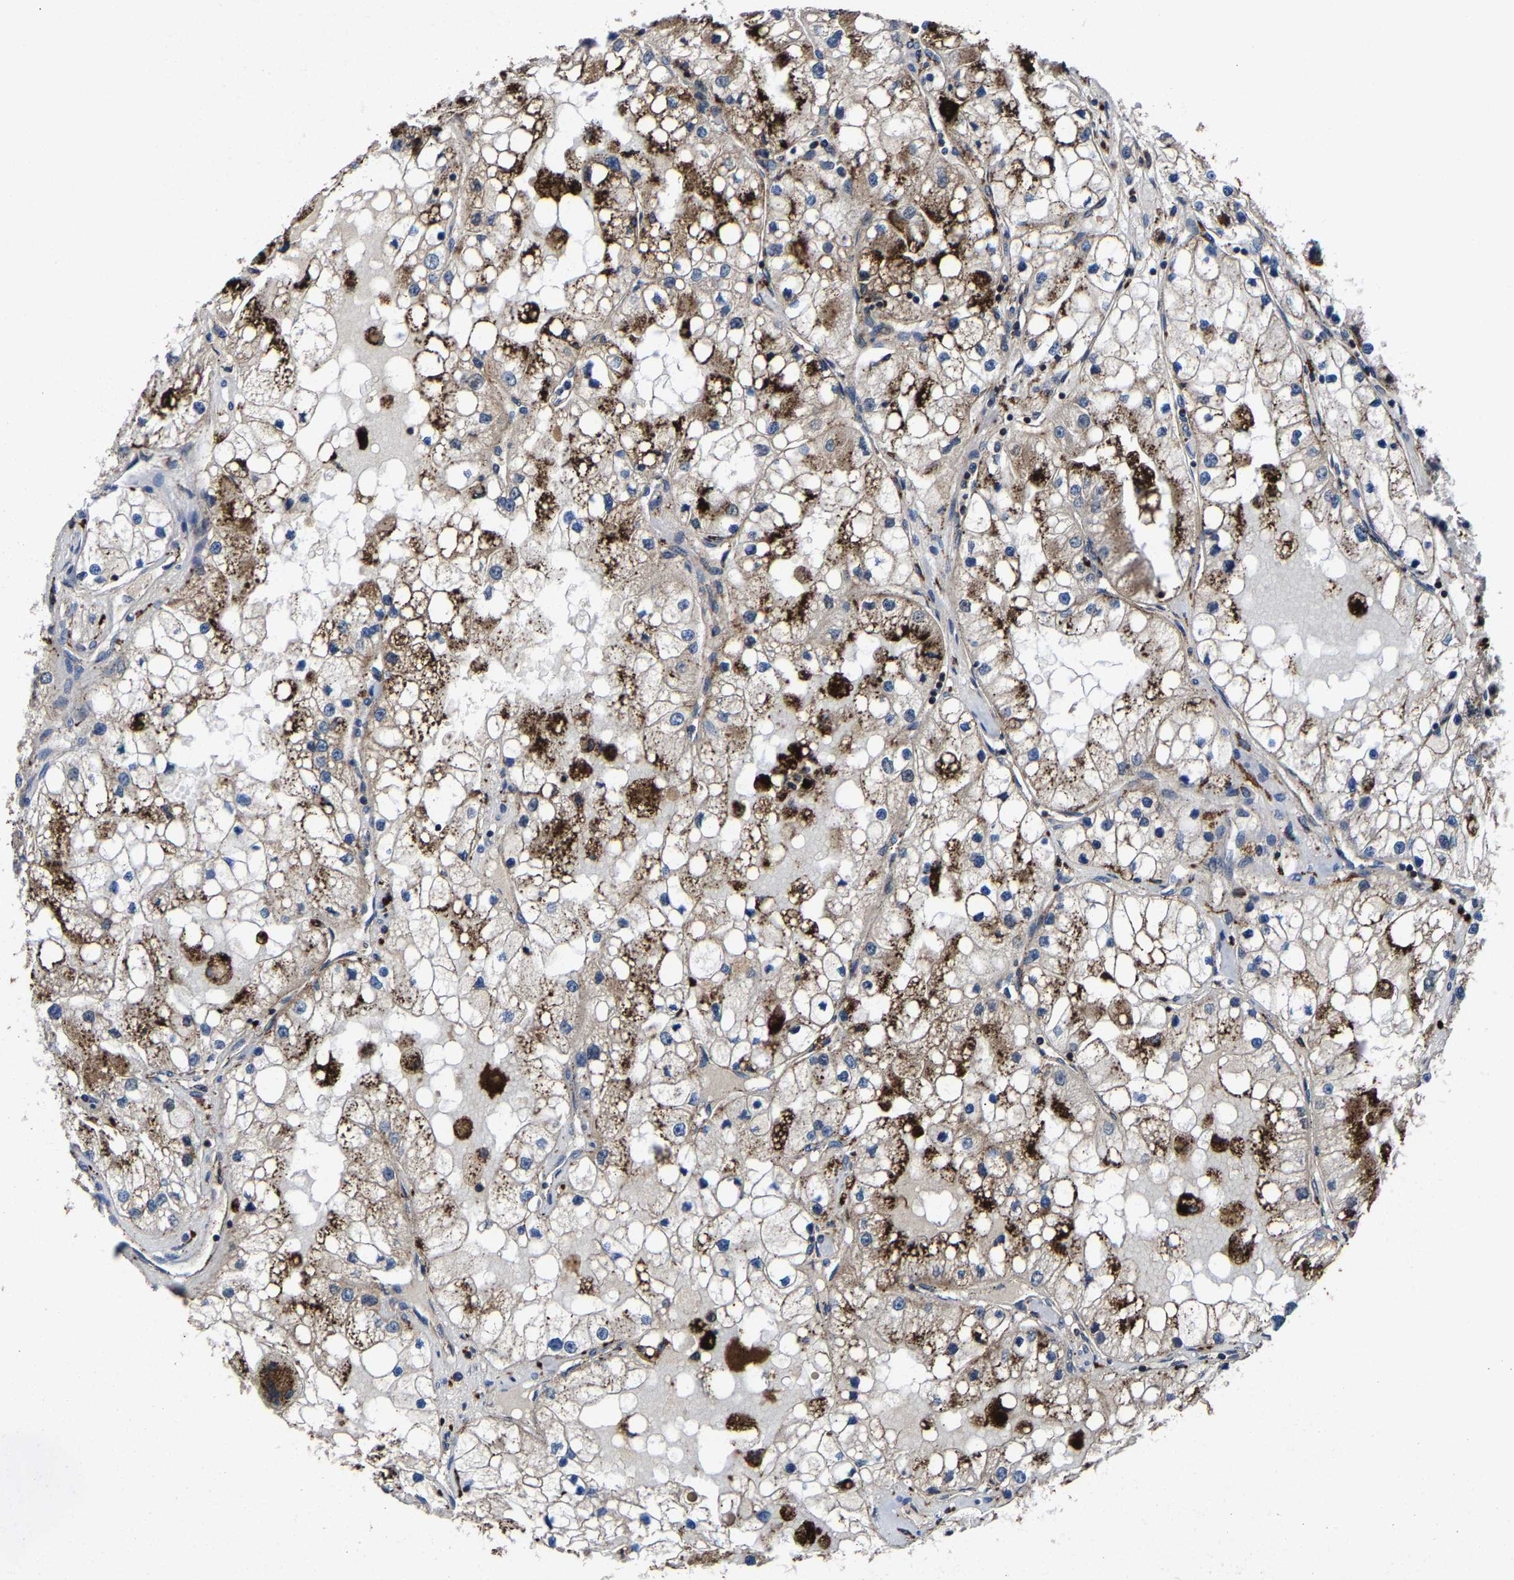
{"staining": {"intensity": "strong", "quantity": "<25%", "location": "cytoplasmic/membranous"}, "tissue": "renal cancer", "cell_type": "Tumor cells", "image_type": "cancer", "snomed": [{"axis": "morphology", "description": "Adenocarcinoma, NOS"}, {"axis": "topography", "description": "Kidney"}], "caption": "This micrograph exhibits renal cancer (adenocarcinoma) stained with IHC to label a protein in brown. The cytoplasmic/membranous of tumor cells show strong positivity for the protein. Nuclei are counter-stained blue.", "gene": "ZCCHC7", "patient": {"sex": "male", "age": 68}}